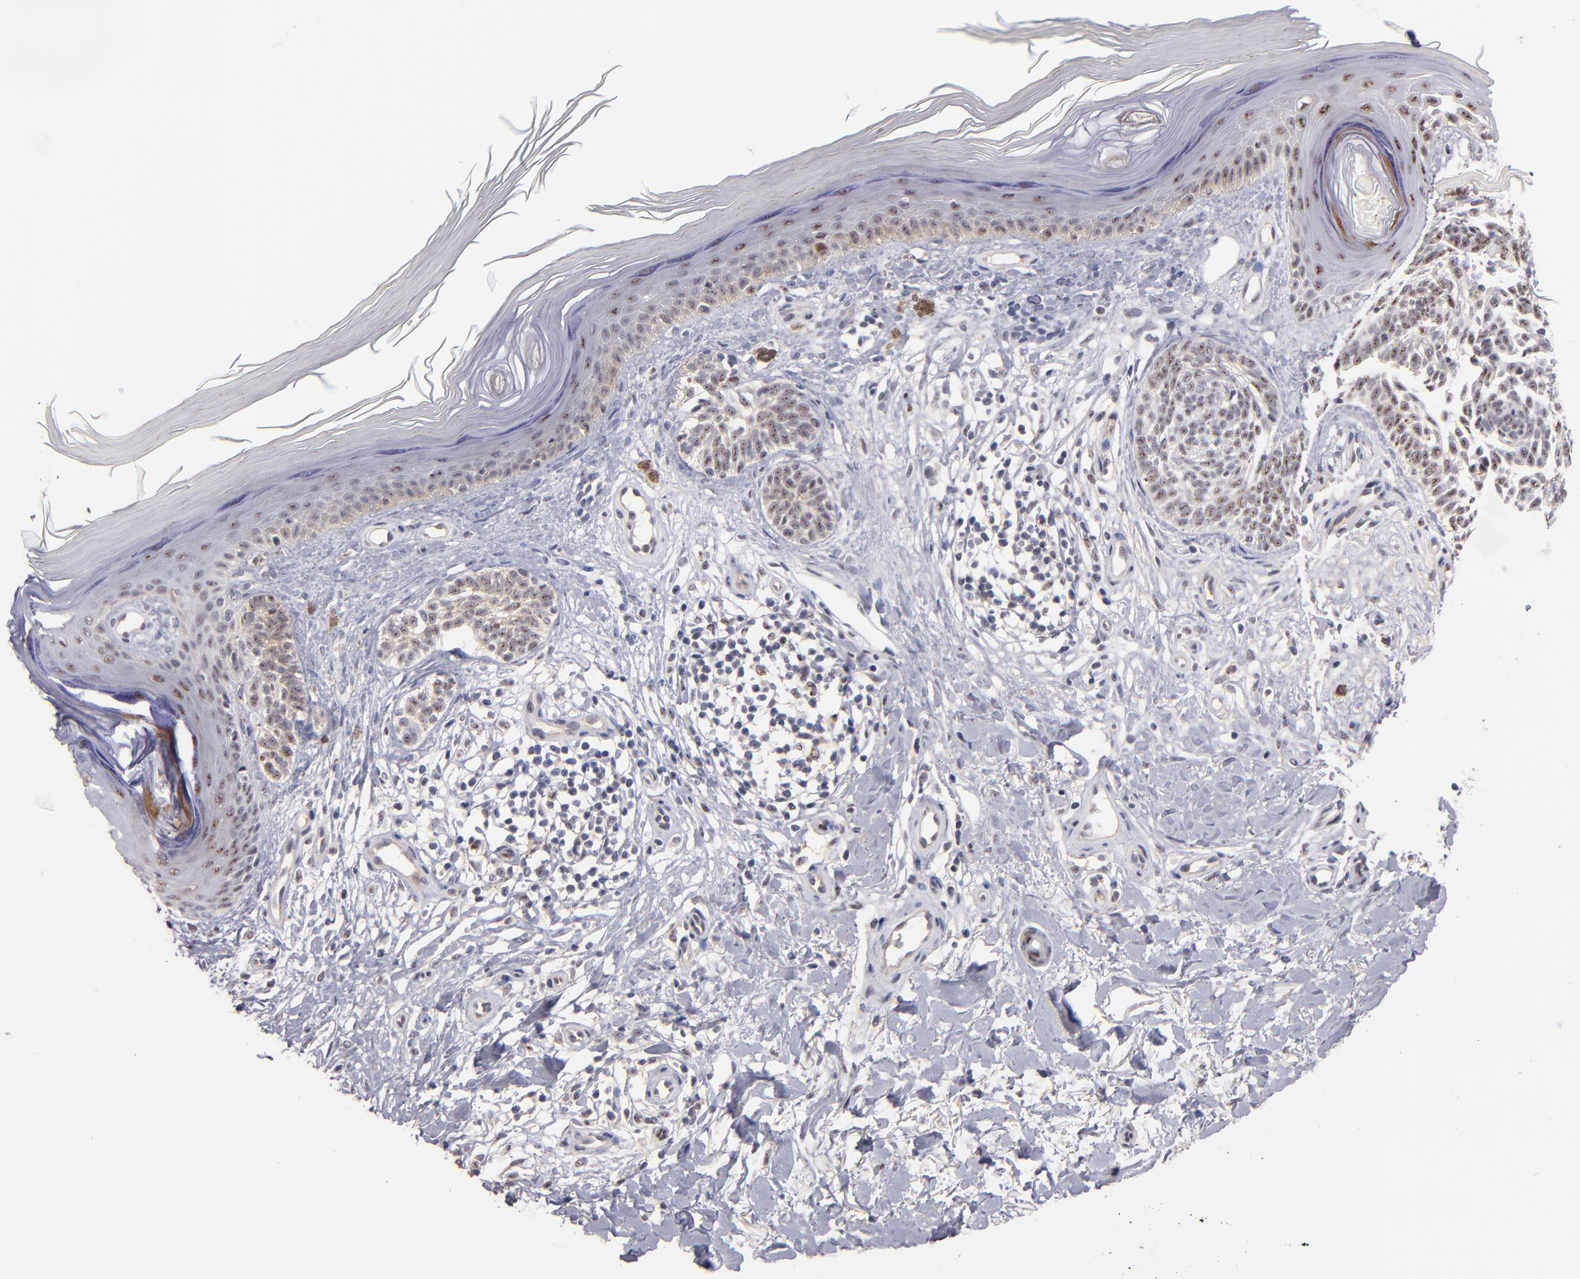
{"staining": {"intensity": "moderate", "quantity": "25%-75%", "location": "nuclear"}, "tissue": "skin cancer", "cell_type": "Tumor cells", "image_type": "cancer", "snomed": [{"axis": "morphology", "description": "Normal tissue, NOS"}, {"axis": "morphology", "description": "Basal cell carcinoma"}, {"axis": "topography", "description": "Skin"}], "caption": "Immunohistochemistry micrograph of human basal cell carcinoma (skin) stained for a protein (brown), which reveals medium levels of moderate nuclear positivity in about 25%-75% of tumor cells.", "gene": "RAF1", "patient": {"sex": "female", "age": 58}}